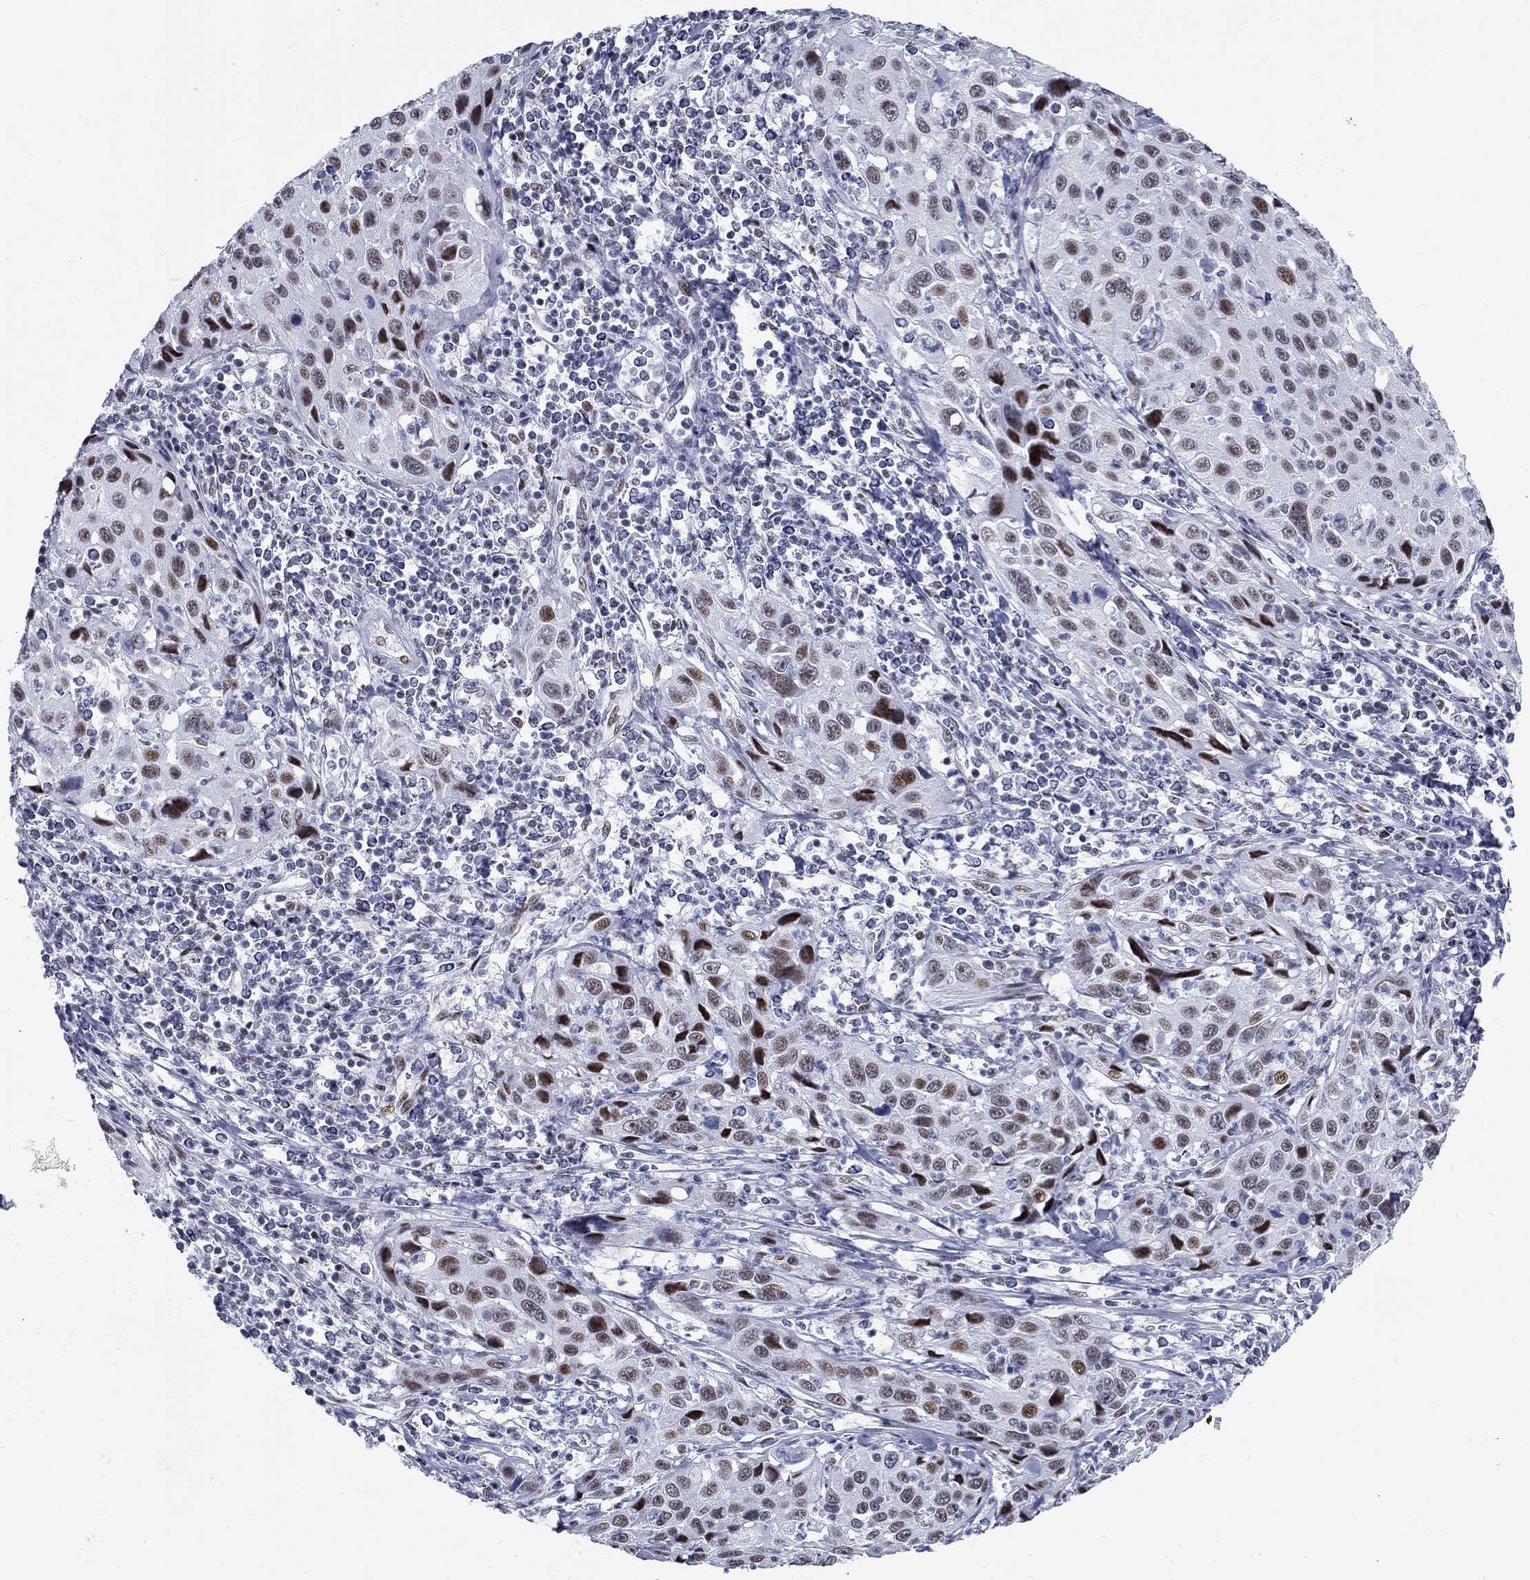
{"staining": {"intensity": "strong", "quantity": "<25%", "location": "nuclear"}, "tissue": "cervical cancer", "cell_type": "Tumor cells", "image_type": "cancer", "snomed": [{"axis": "morphology", "description": "Squamous cell carcinoma, NOS"}, {"axis": "topography", "description": "Cervix"}], "caption": "High-power microscopy captured an IHC image of cervical cancer (squamous cell carcinoma), revealing strong nuclear positivity in approximately <25% of tumor cells. Immunohistochemistry (ihc) stains the protein in brown and the nuclei are stained blue.", "gene": "ASF1B", "patient": {"sex": "female", "age": 26}}